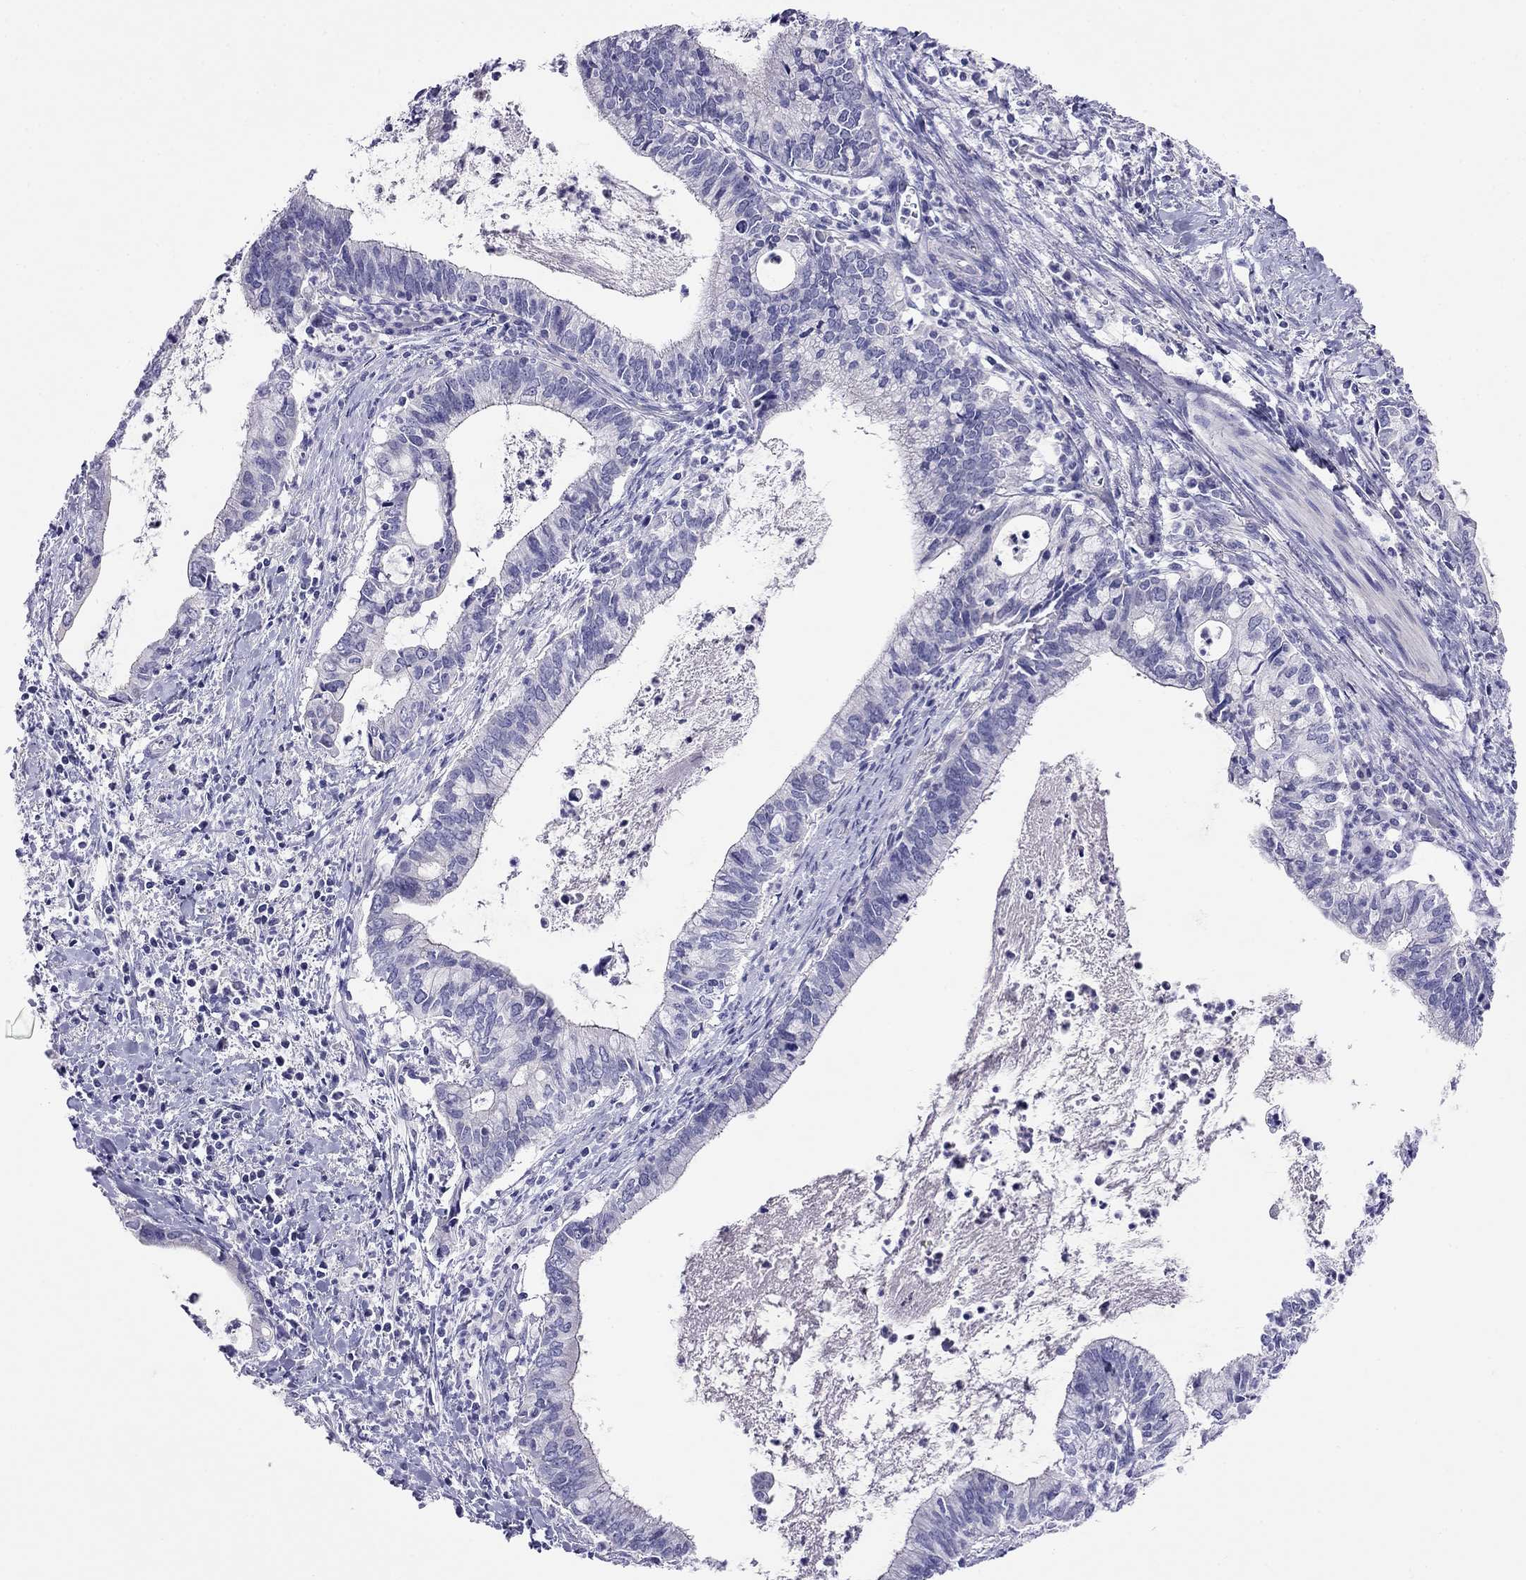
{"staining": {"intensity": "negative", "quantity": "none", "location": "none"}, "tissue": "cervical cancer", "cell_type": "Tumor cells", "image_type": "cancer", "snomed": [{"axis": "morphology", "description": "Adenocarcinoma, NOS"}, {"axis": "topography", "description": "Cervix"}], "caption": "This photomicrograph is of cervical adenocarcinoma stained with immunohistochemistry (IHC) to label a protein in brown with the nuclei are counter-stained blue. There is no expression in tumor cells. Brightfield microscopy of immunohistochemistry stained with DAB (3,3'-diaminobenzidine) (brown) and hematoxylin (blue), captured at high magnification.", "gene": "CAPNS2", "patient": {"sex": "female", "age": 42}}